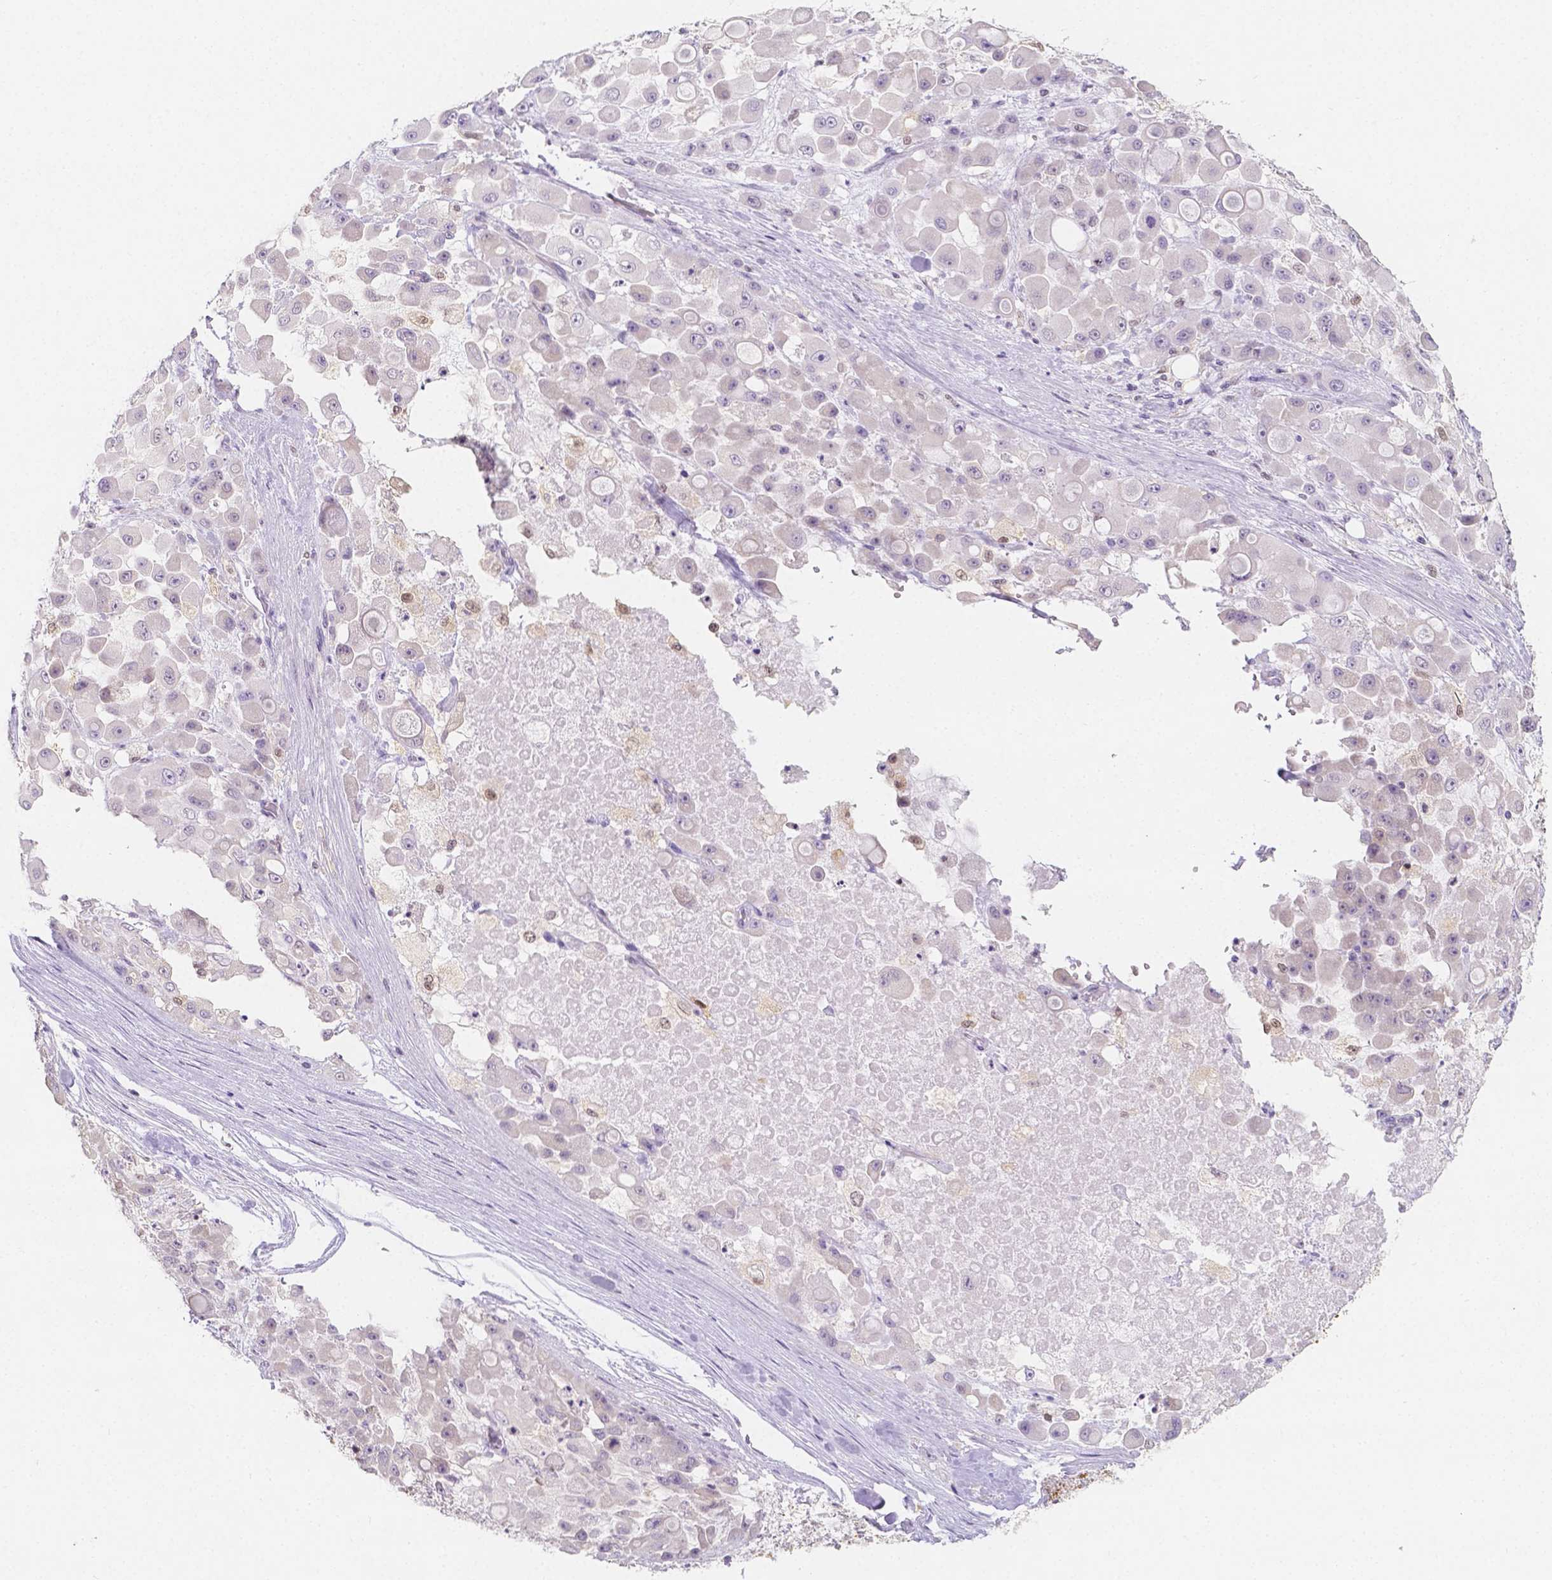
{"staining": {"intensity": "negative", "quantity": "none", "location": "none"}, "tissue": "stomach cancer", "cell_type": "Tumor cells", "image_type": "cancer", "snomed": [{"axis": "morphology", "description": "Adenocarcinoma, NOS"}, {"axis": "topography", "description": "Stomach"}], "caption": "This image is of stomach cancer (adenocarcinoma) stained with immunohistochemistry (IHC) to label a protein in brown with the nuclei are counter-stained blue. There is no positivity in tumor cells. (Immunohistochemistry (ihc), brightfield microscopy, high magnification).", "gene": "SGTB", "patient": {"sex": "female", "age": 76}}